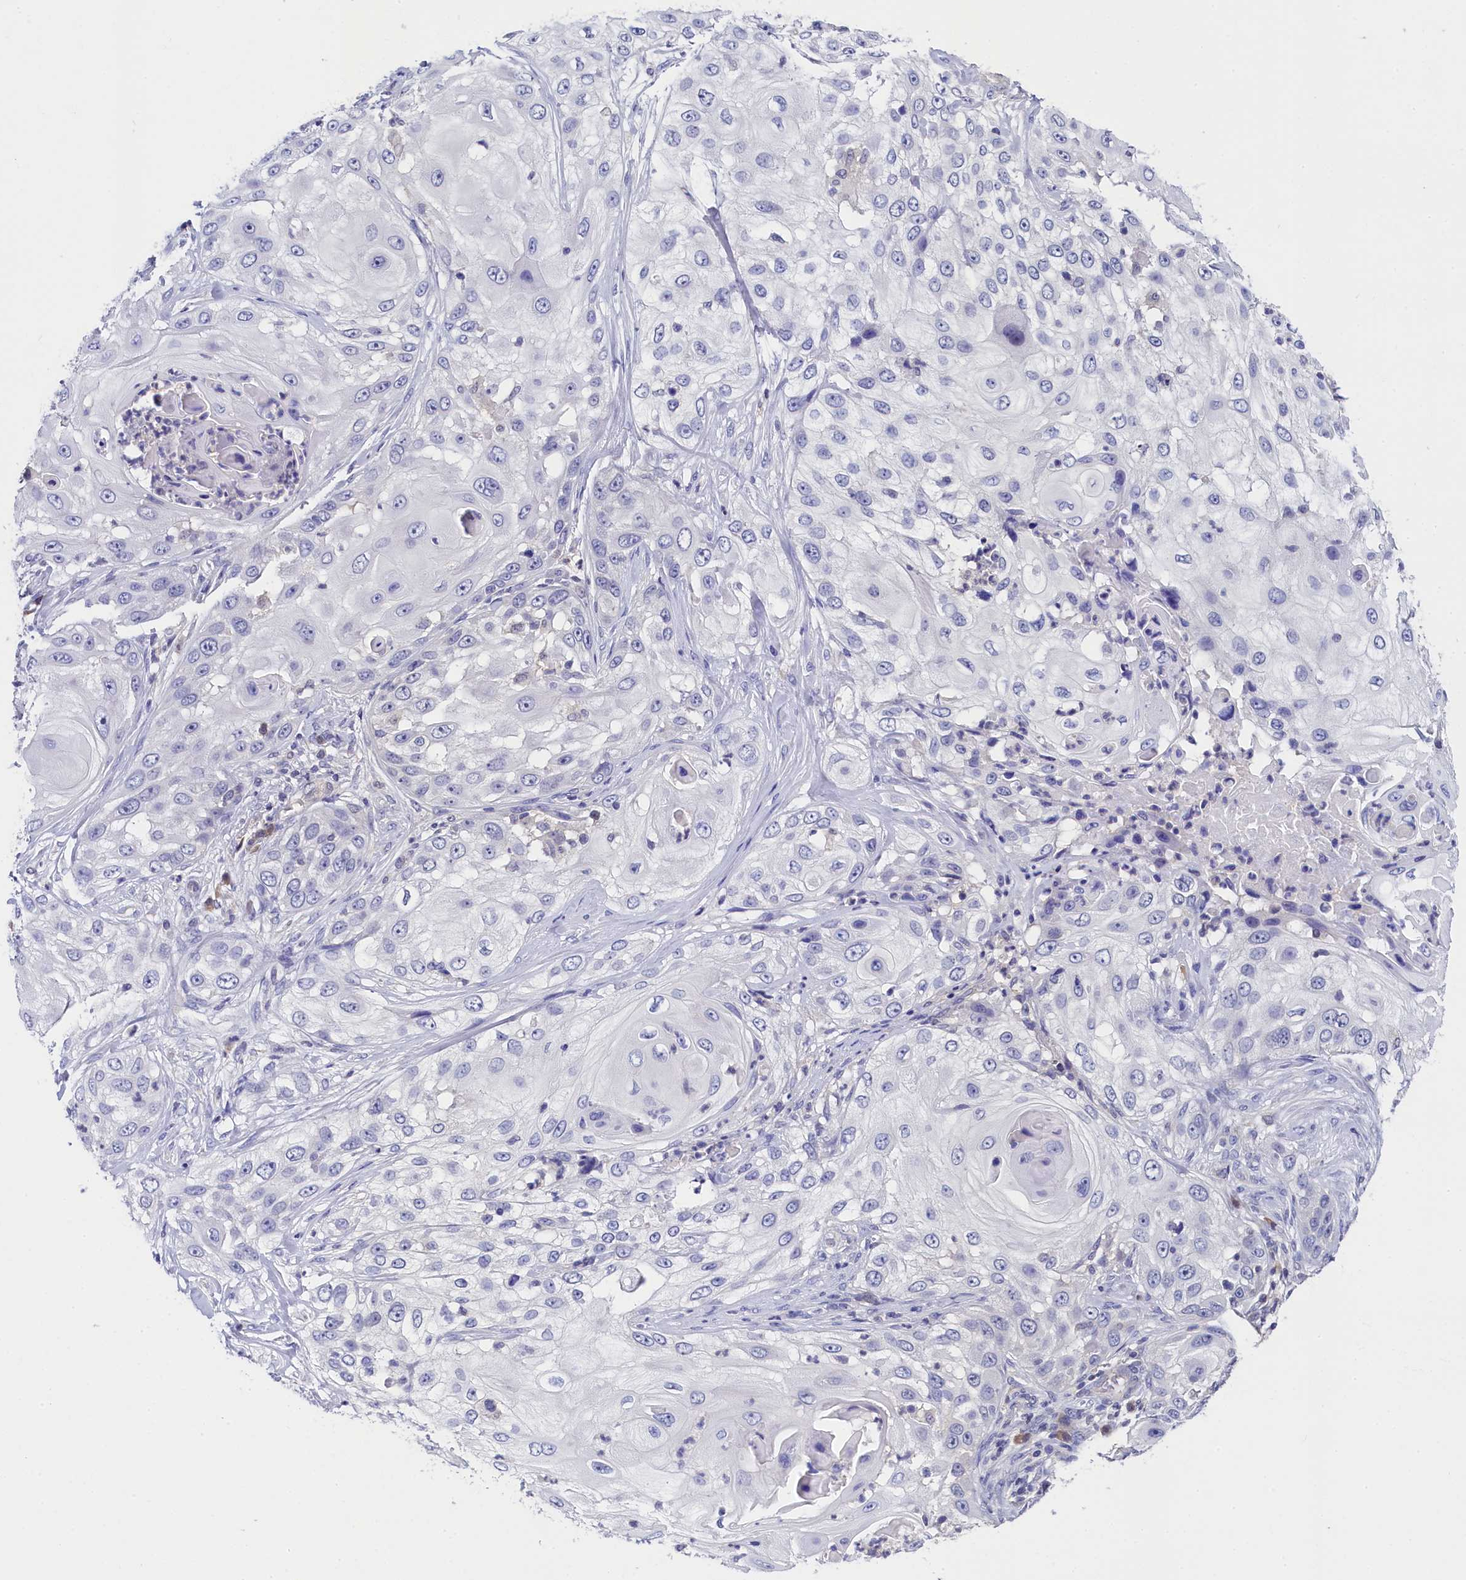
{"staining": {"intensity": "negative", "quantity": "none", "location": "none"}, "tissue": "skin cancer", "cell_type": "Tumor cells", "image_type": "cancer", "snomed": [{"axis": "morphology", "description": "Squamous cell carcinoma, NOS"}, {"axis": "topography", "description": "Skin"}], "caption": "Immunohistochemistry histopathology image of neoplastic tissue: skin cancer (squamous cell carcinoma) stained with DAB (3,3'-diaminobenzidine) exhibits no significant protein expression in tumor cells.", "gene": "C11orf54", "patient": {"sex": "female", "age": 44}}